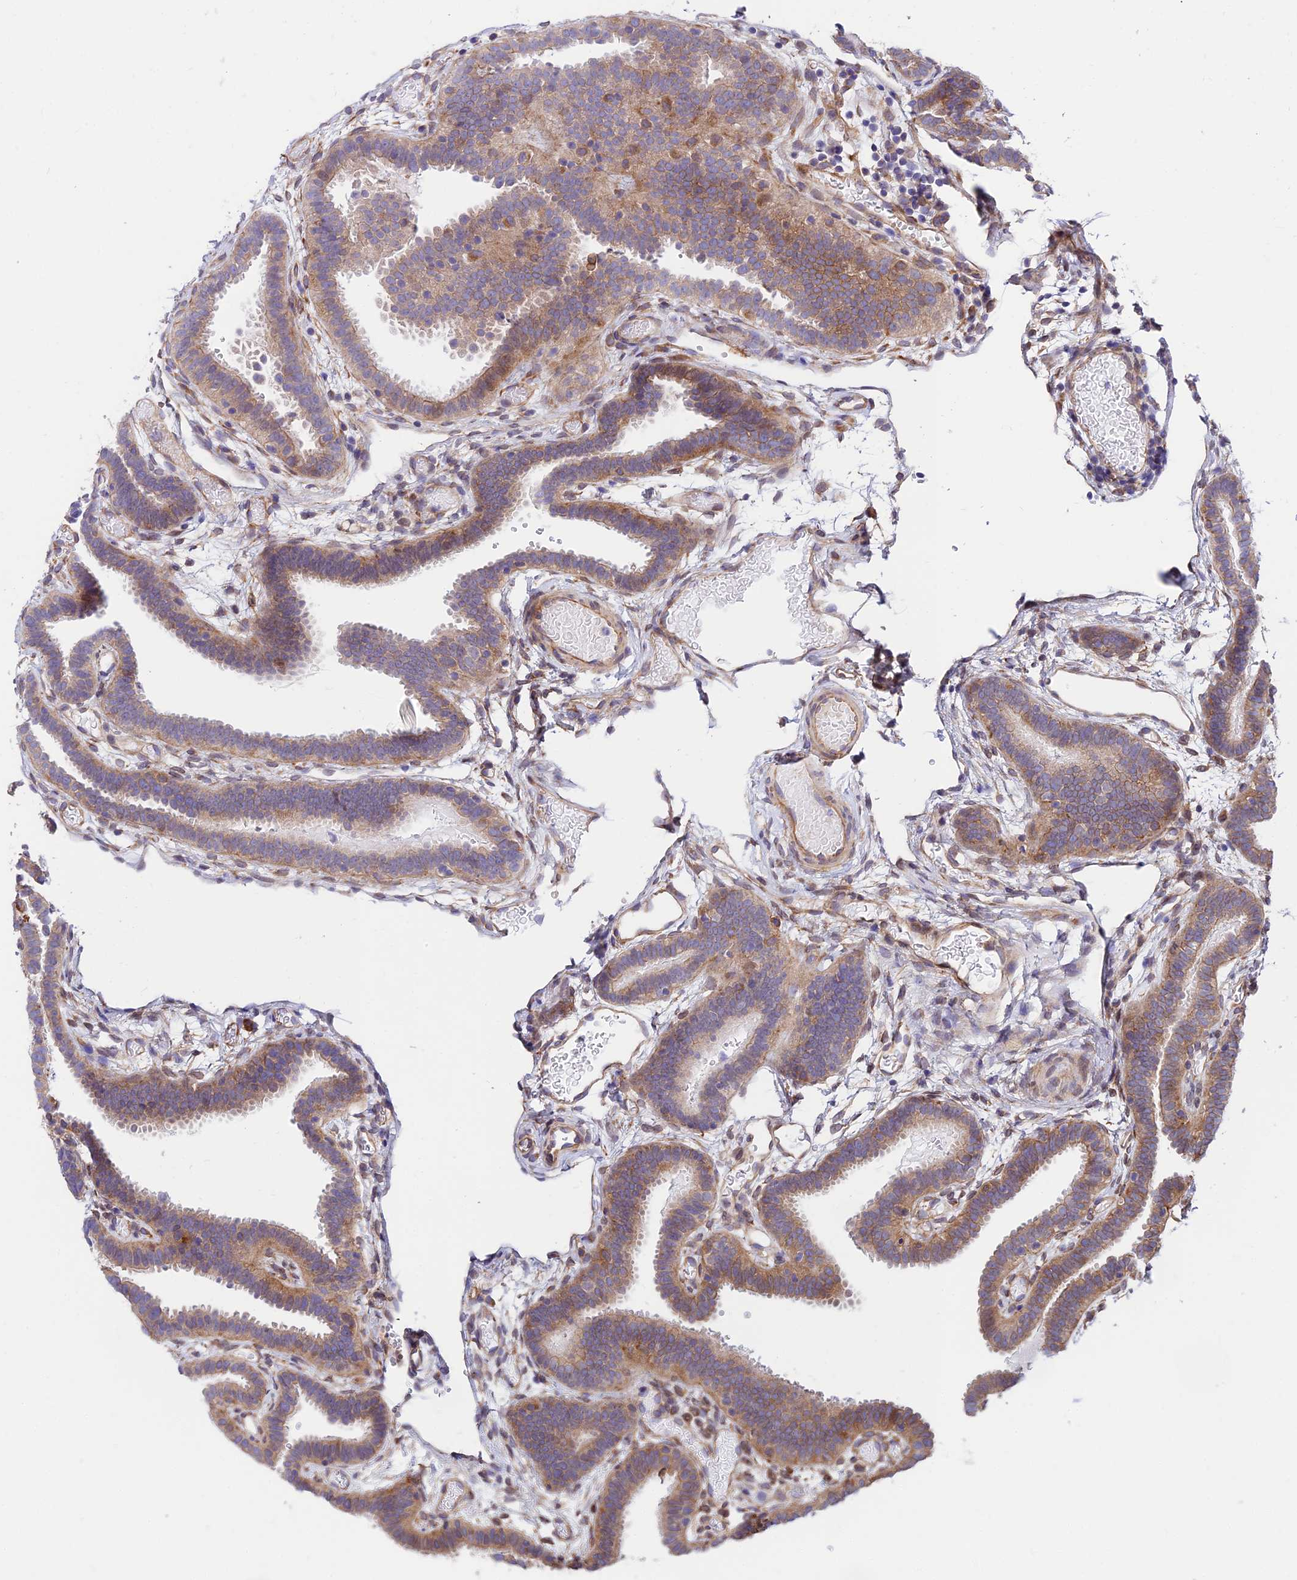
{"staining": {"intensity": "weak", "quantity": "25%-75%", "location": "cytoplasmic/membranous"}, "tissue": "fallopian tube", "cell_type": "Glandular cells", "image_type": "normal", "snomed": [{"axis": "morphology", "description": "Normal tissue, NOS"}, {"axis": "topography", "description": "Fallopian tube"}], "caption": "Fallopian tube stained with DAB (3,3'-diaminobenzidine) IHC reveals low levels of weak cytoplasmic/membranous staining in about 25%-75% of glandular cells.", "gene": "EXOC3L4", "patient": {"sex": "female", "age": 37}}